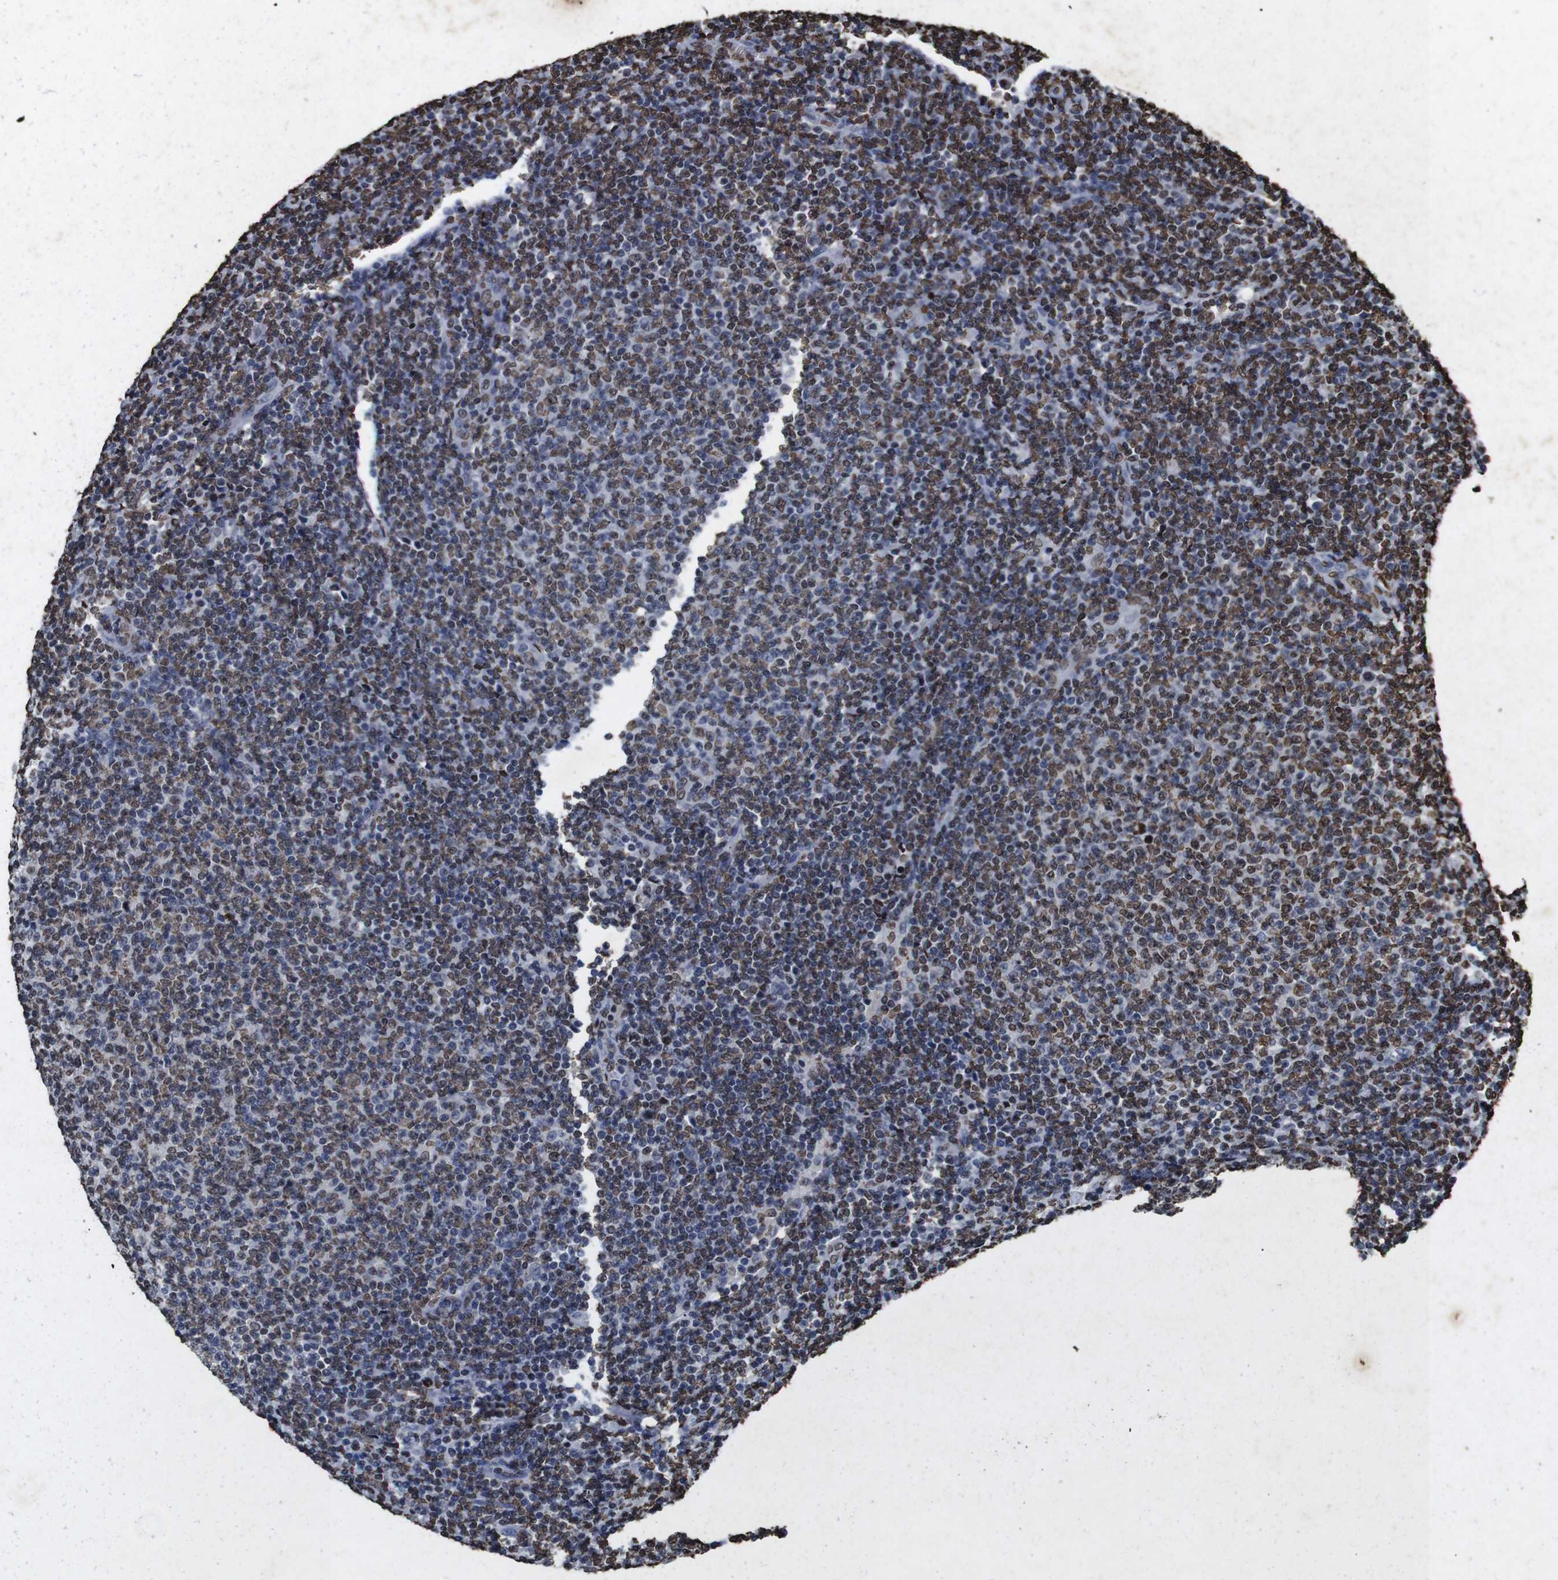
{"staining": {"intensity": "moderate", "quantity": "25%-75%", "location": "nuclear"}, "tissue": "lymphoma", "cell_type": "Tumor cells", "image_type": "cancer", "snomed": [{"axis": "morphology", "description": "Malignant lymphoma, non-Hodgkin's type, Low grade"}, {"axis": "topography", "description": "Lymph node"}], "caption": "Brown immunohistochemical staining in human lymphoma displays moderate nuclear staining in approximately 25%-75% of tumor cells. Nuclei are stained in blue.", "gene": "MDM2", "patient": {"sex": "male", "age": 66}}